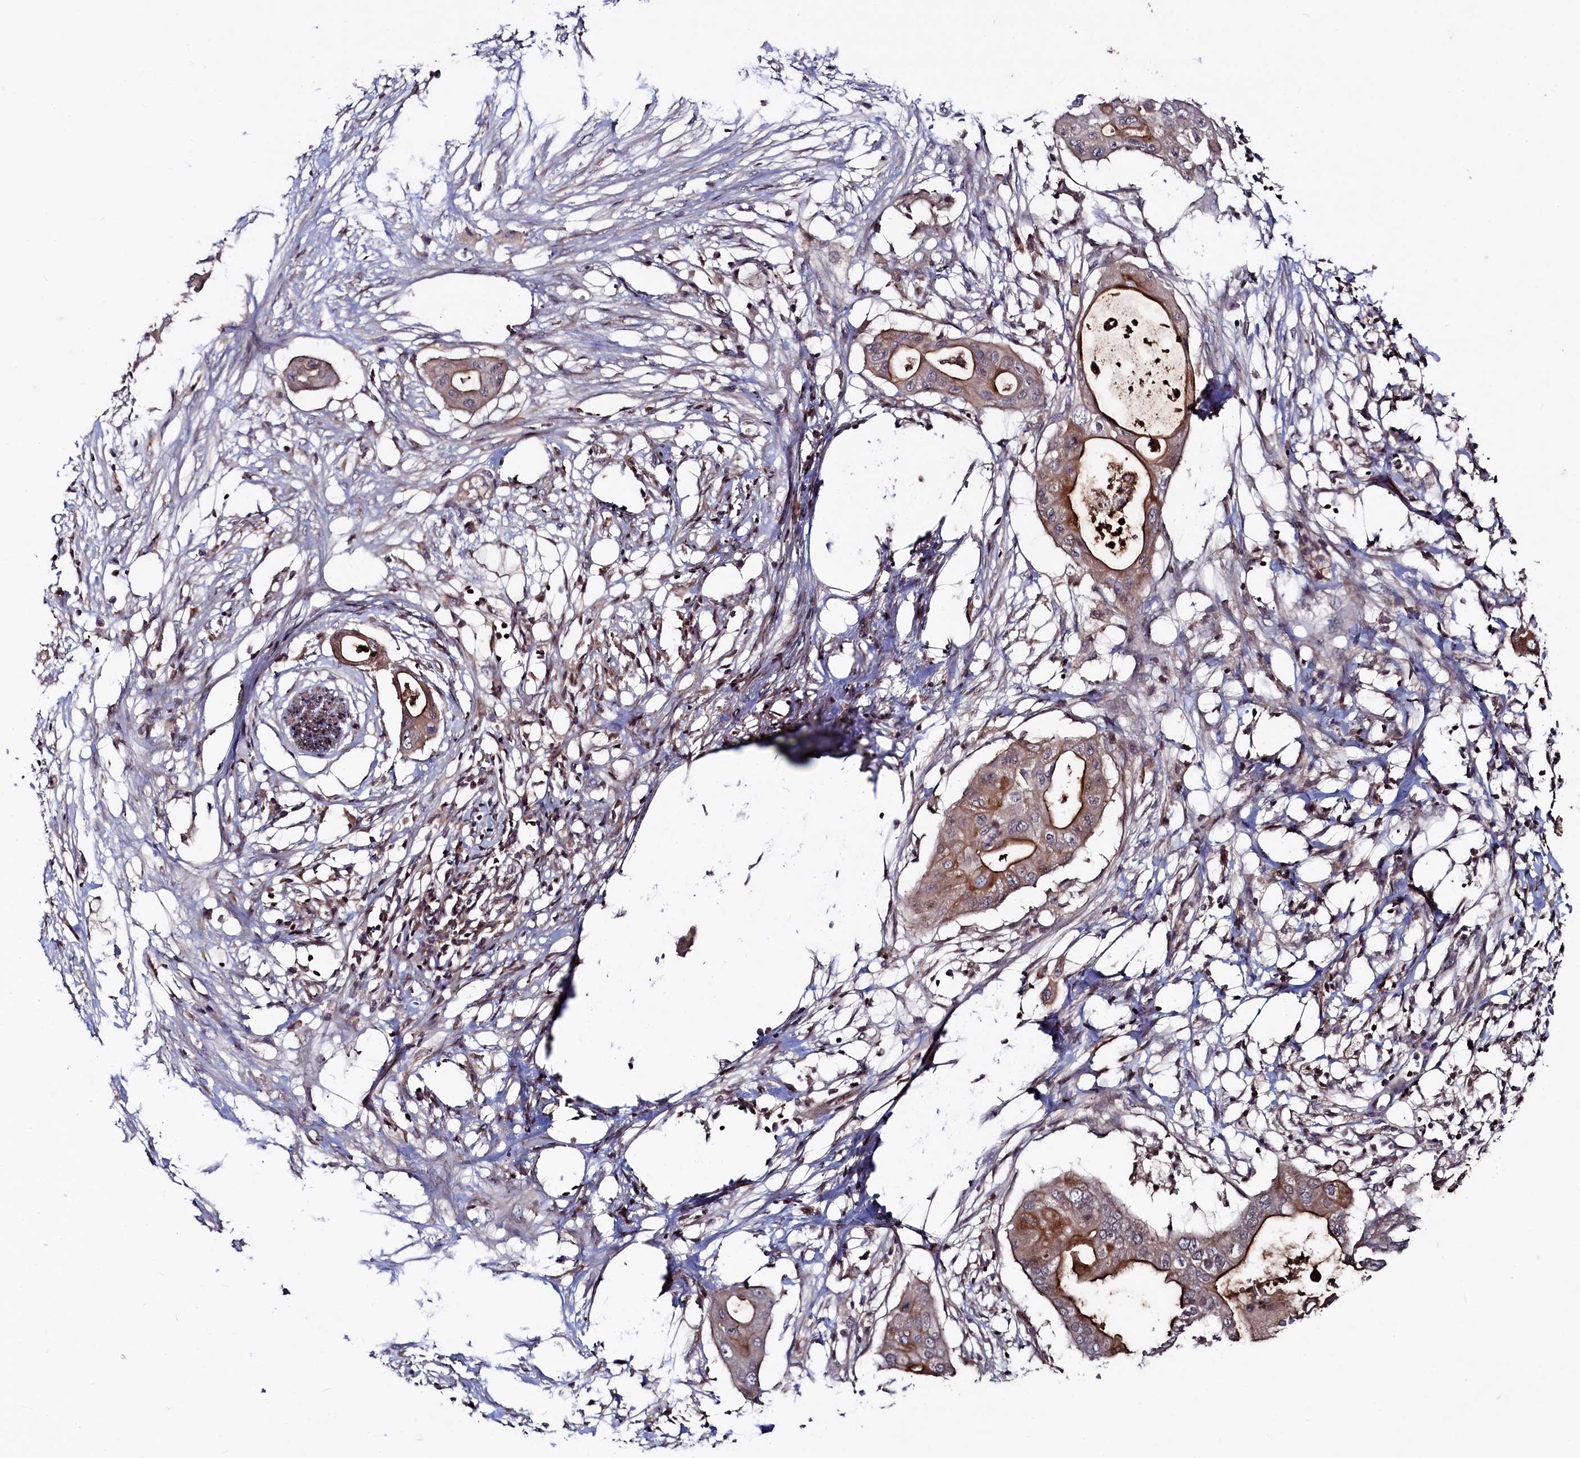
{"staining": {"intensity": "strong", "quantity": "25%-75%", "location": "cytoplasmic/membranous"}, "tissue": "pancreatic cancer", "cell_type": "Tumor cells", "image_type": "cancer", "snomed": [{"axis": "morphology", "description": "Adenocarcinoma, NOS"}, {"axis": "topography", "description": "Pancreas"}], "caption": "Immunohistochemistry photomicrograph of pancreatic cancer stained for a protein (brown), which displays high levels of strong cytoplasmic/membranous positivity in approximately 25%-75% of tumor cells.", "gene": "TMC5", "patient": {"sex": "male", "age": 68}}